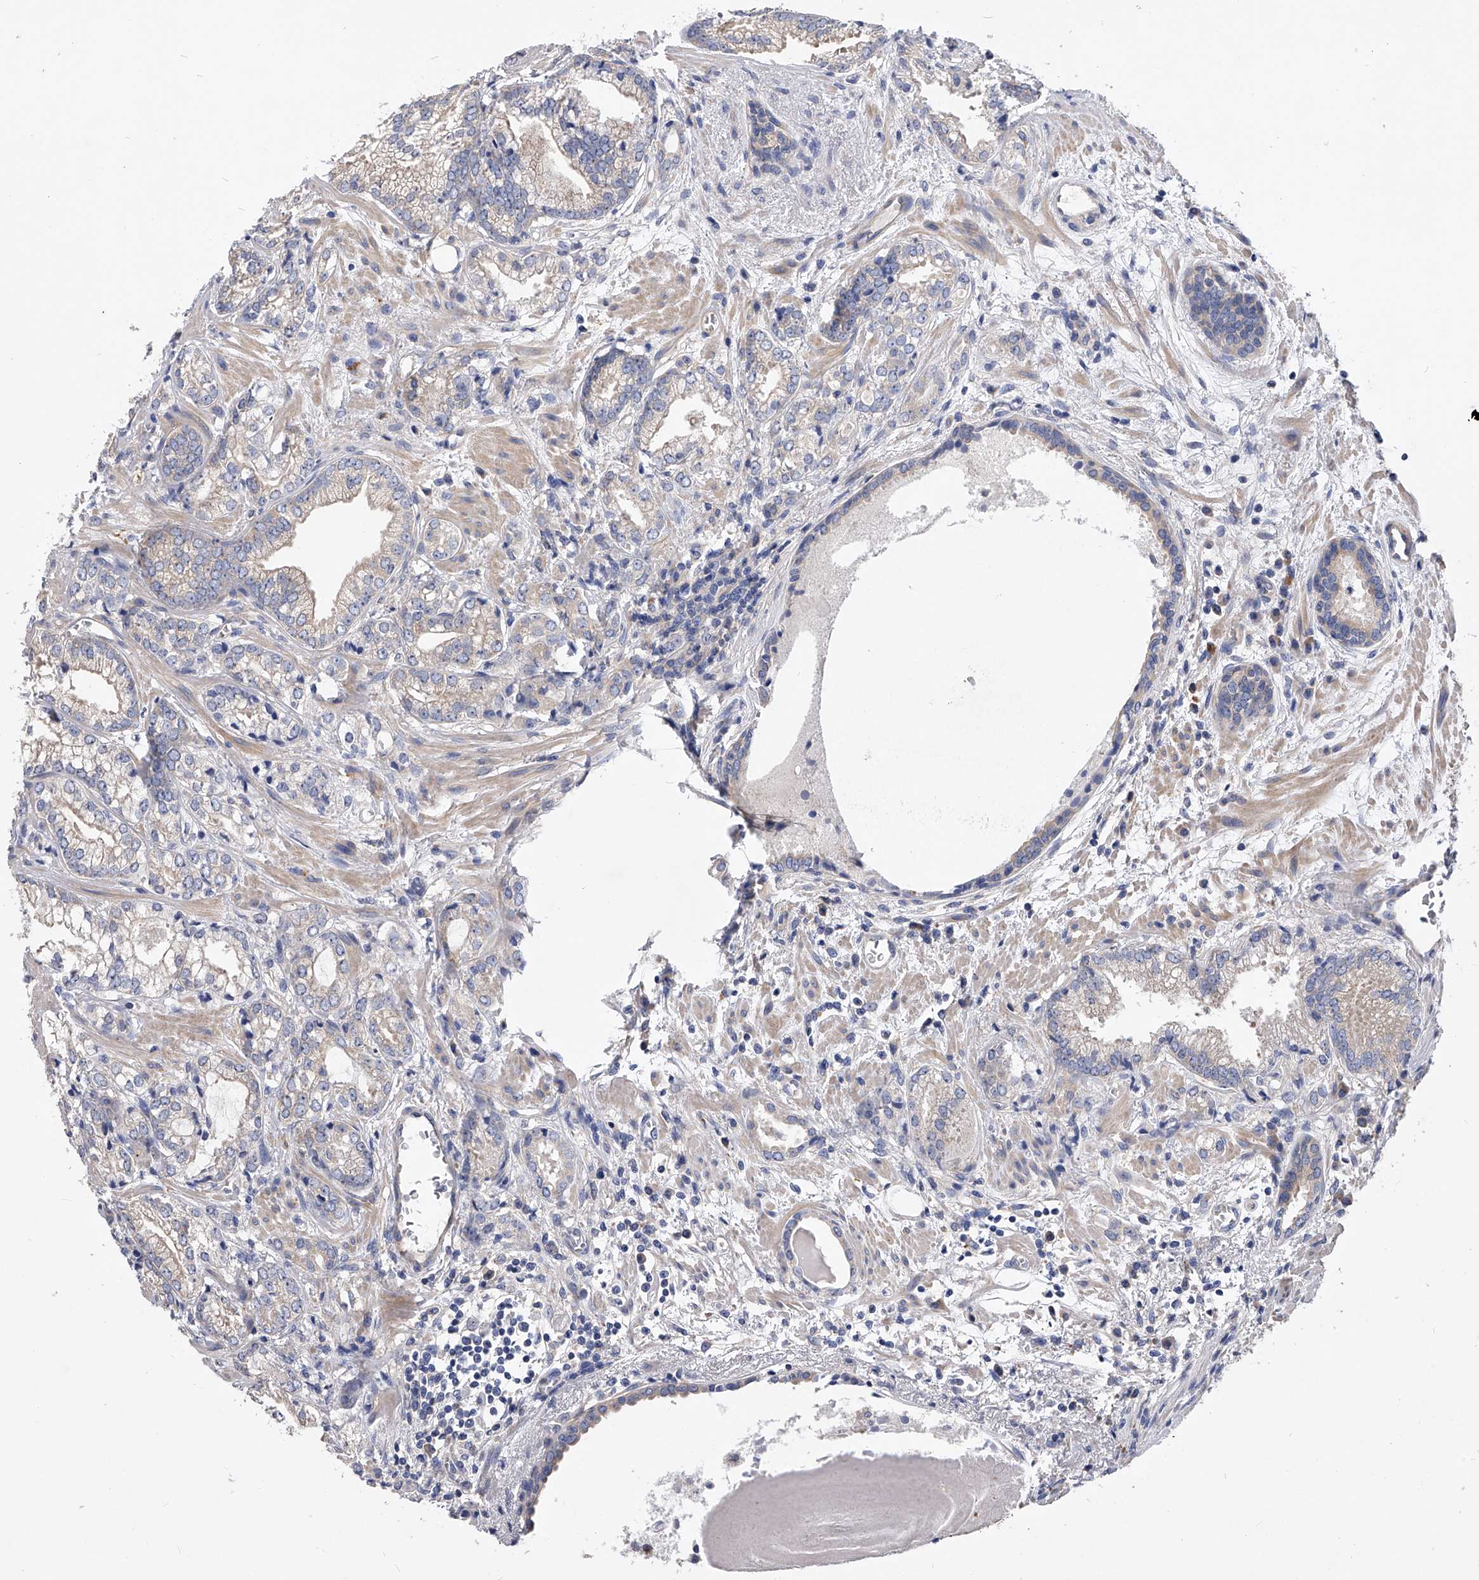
{"staining": {"intensity": "negative", "quantity": "none", "location": "none"}, "tissue": "prostate cancer", "cell_type": "Tumor cells", "image_type": "cancer", "snomed": [{"axis": "morphology", "description": "Normal morphology"}, {"axis": "morphology", "description": "Adenocarcinoma, Low grade"}, {"axis": "topography", "description": "Prostate"}], "caption": "This micrograph is of prostate cancer (adenocarcinoma (low-grade)) stained with IHC to label a protein in brown with the nuclei are counter-stained blue. There is no positivity in tumor cells.", "gene": "PPP5C", "patient": {"sex": "male", "age": 72}}